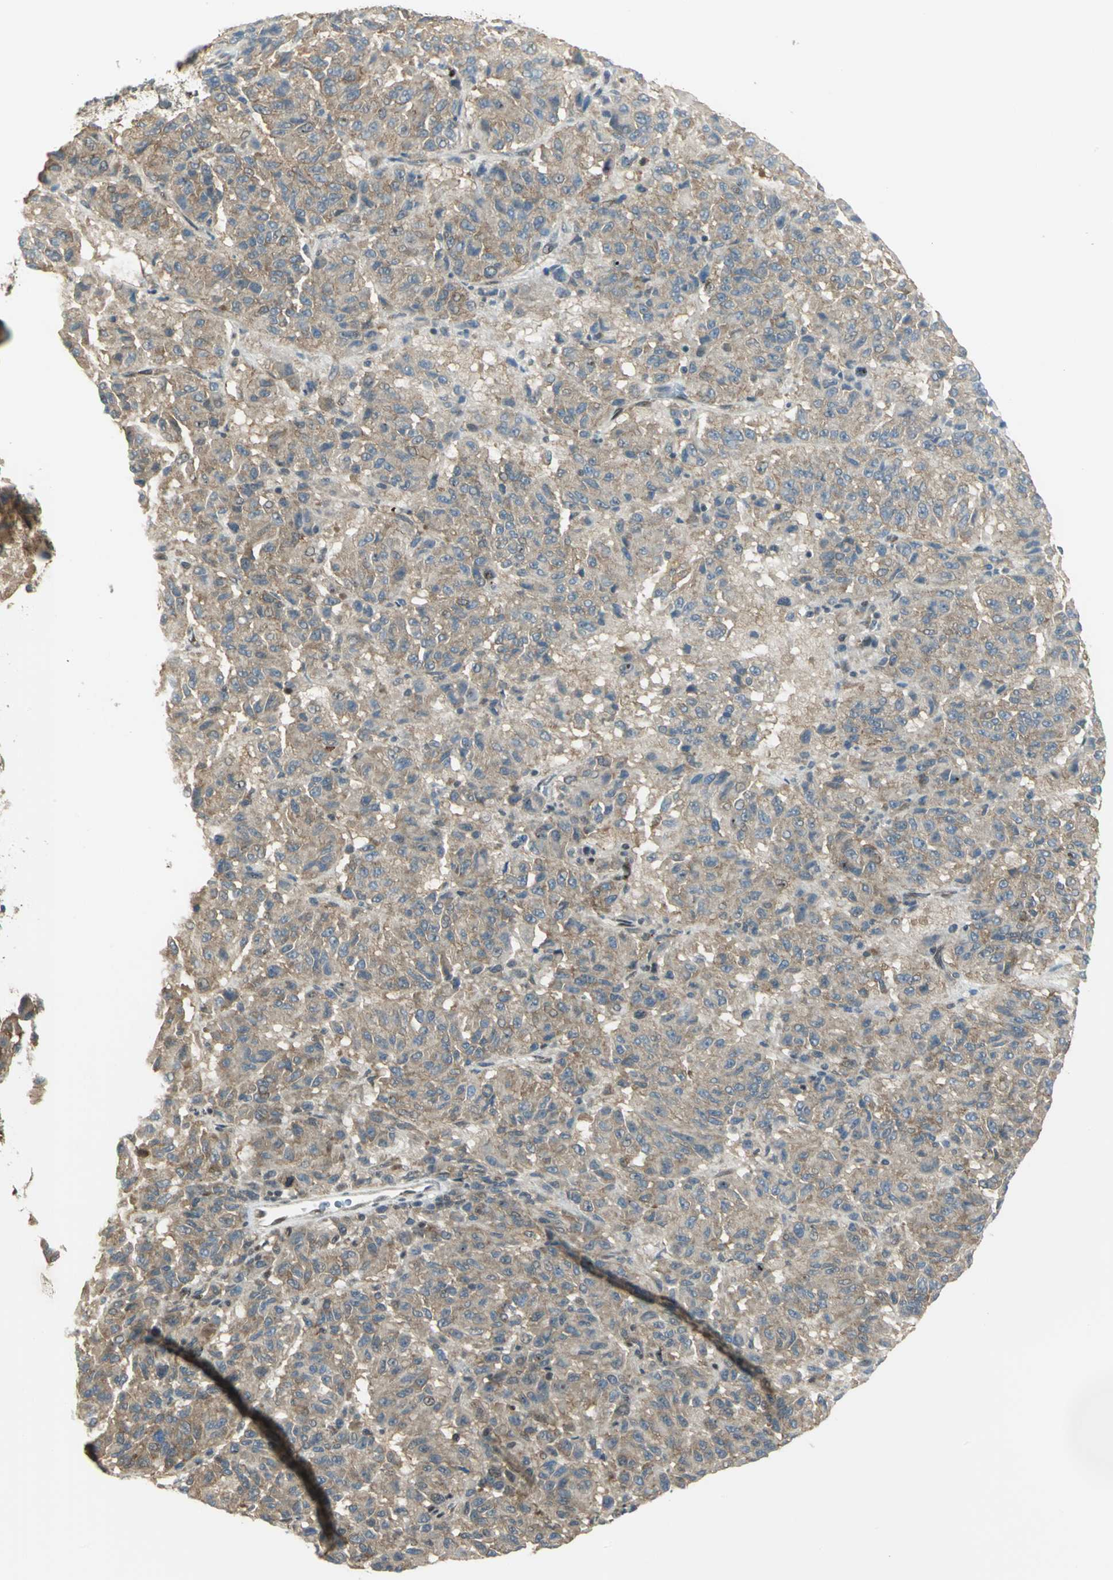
{"staining": {"intensity": "weak", "quantity": "25%-75%", "location": "cytoplasmic/membranous"}, "tissue": "melanoma", "cell_type": "Tumor cells", "image_type": "cancer", "snomed": [{"axis": "morphology", "description": "Malignant melanoma, Metastatic site"}, {"axis": "topography", "description": "Lung"}], "caption": "Protein staining by immunohistochemistry (IHC) reveals weak cytoplasmic/membranous expression in approximately 25%-75% of tumor cells in malignant melanoma (metastatic site). (Brightfield microscopy of DAB IHC at high magnification).", "gene": "DDX5", "patient": {"sex": "male", "age": 64}}